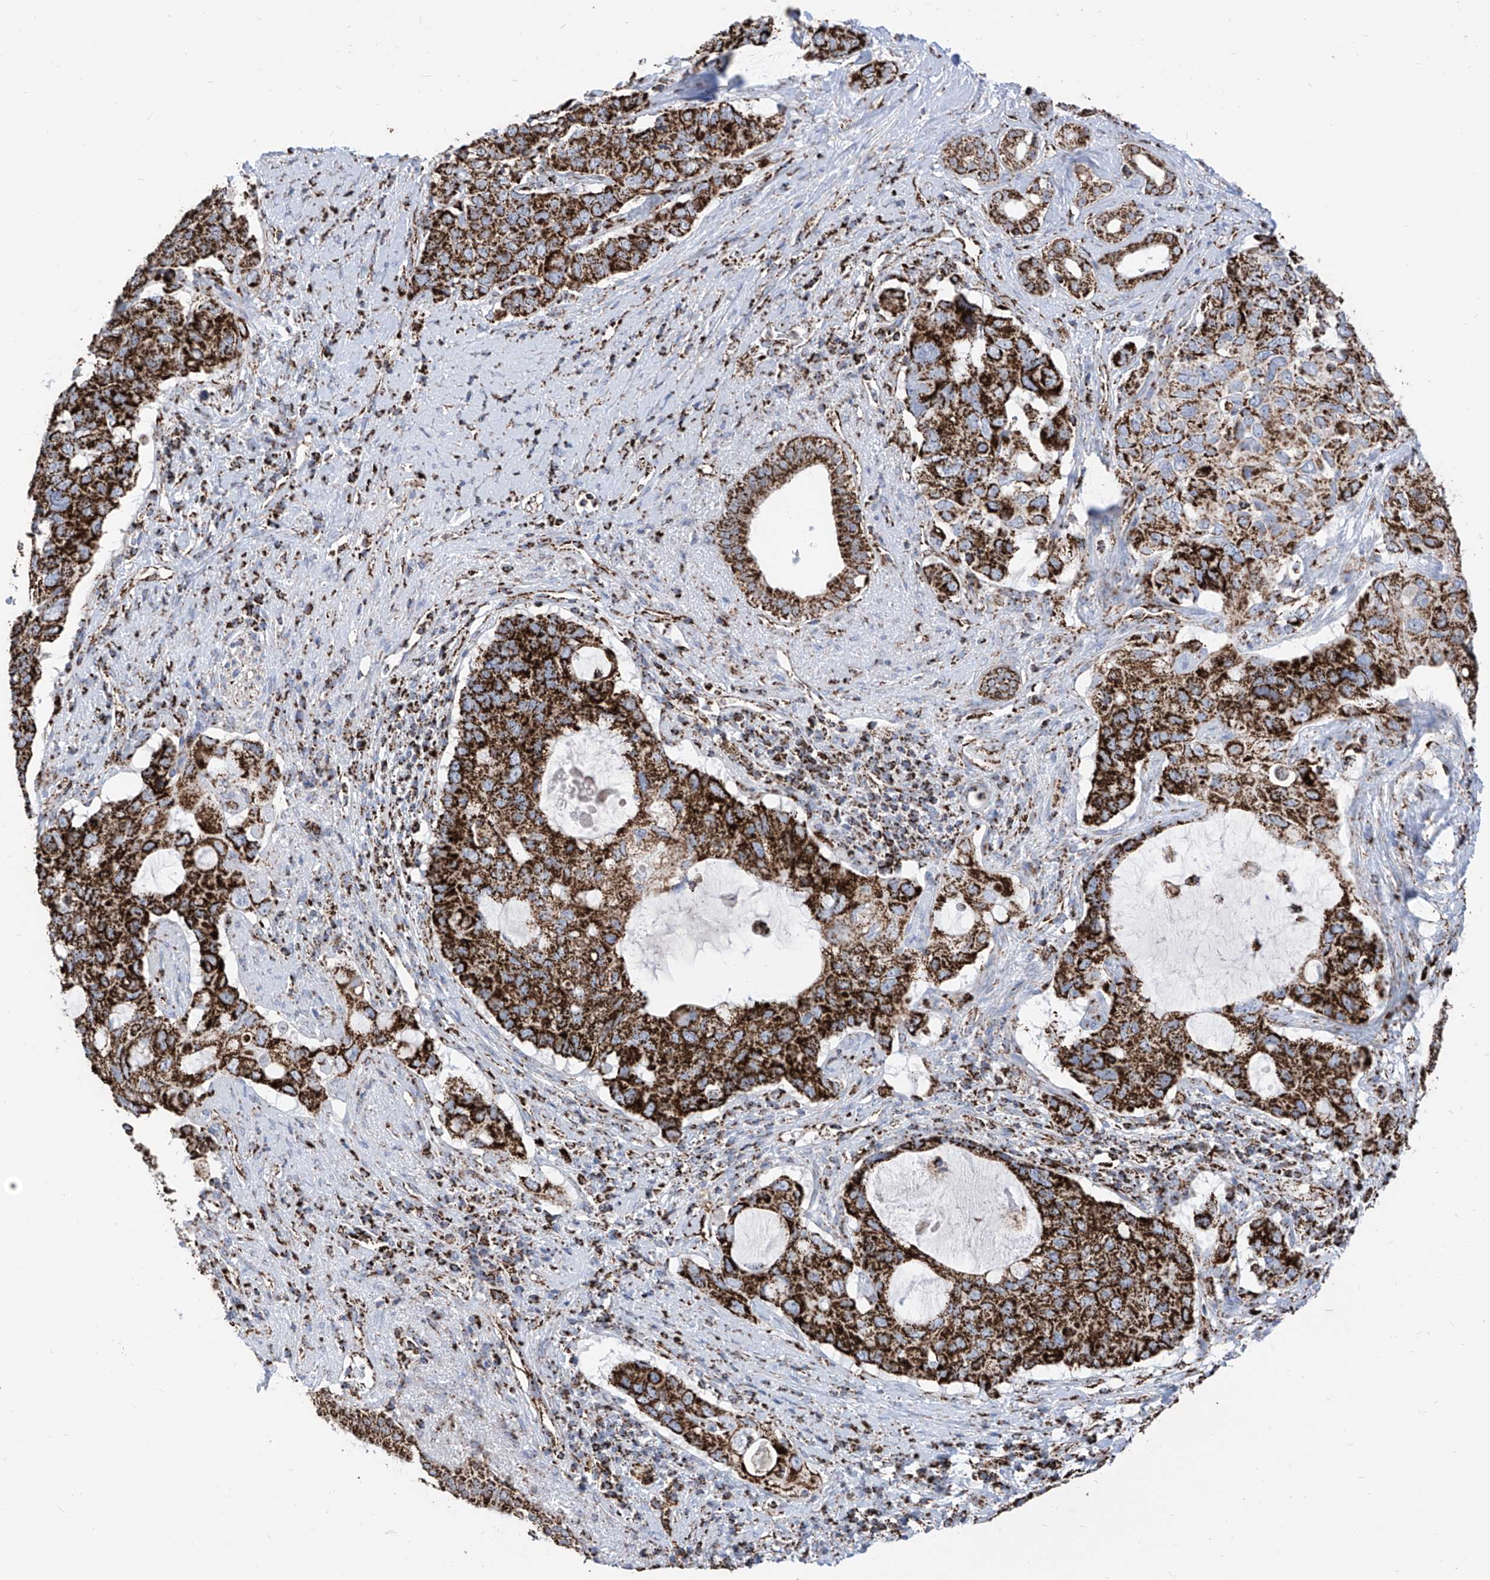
{"staining": {"intensity": "strong", "quantity": "25%-75%", "location": "cytoplasmic/membranous"}, "tissue": "pancreatic cancer", "cell_type": "Tumor cells", "image_type": "cancer", "snomed": [{"axis": "morphology", "description": "Adenocarcinoma, NOS"}, {"axis": "topography", "description": "Pancreas"}], "caption": "Protein expression analysis of adenocarcinoma (pancreatic) reveals strong cytoplasmic/membranous expression in approximately 25%-75% of tumor cells.", "gene": "COX5B", "patient": {"sex": "female", "age": 56}}